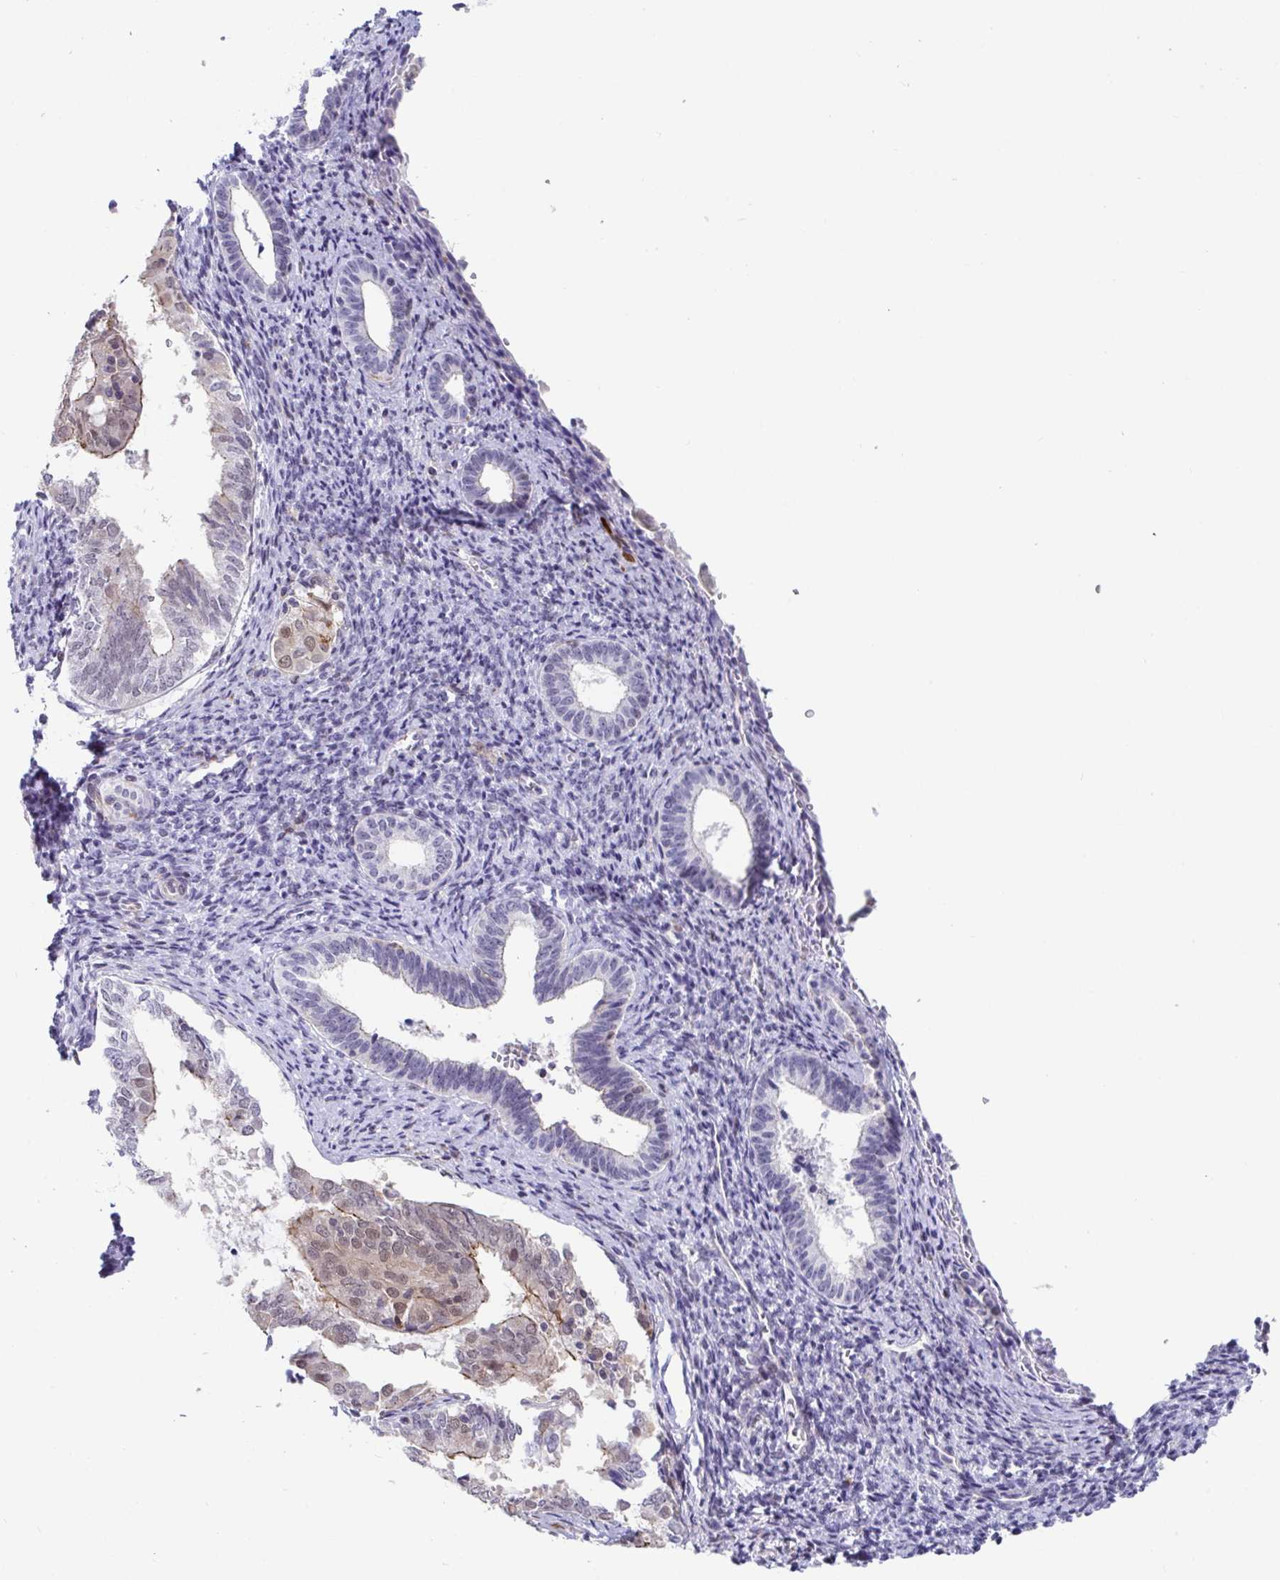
{"staining": {"intensity": "weak", "quantity": "<25%", "location": "nuclear"}, "tissue": "endometrium", "cell_type": "Cells in endometrial stroma", "image_type": "normal", "snomed": [{"axis": "morphology", "description": "Normal tissue, NOS"}, {"axis": "topography", "description": "Endometrium"}], "caption": "High magnification brightfield microscopy of unremarkable endometrium stained with DAB (3,3'-diaminobenzidine) (brown) and counterstained with hematoxylin (blue): cells in endometrial stroma show no significant expression.", "gene": "WDR72", "patient": {"sex": "female", "age": 50}}